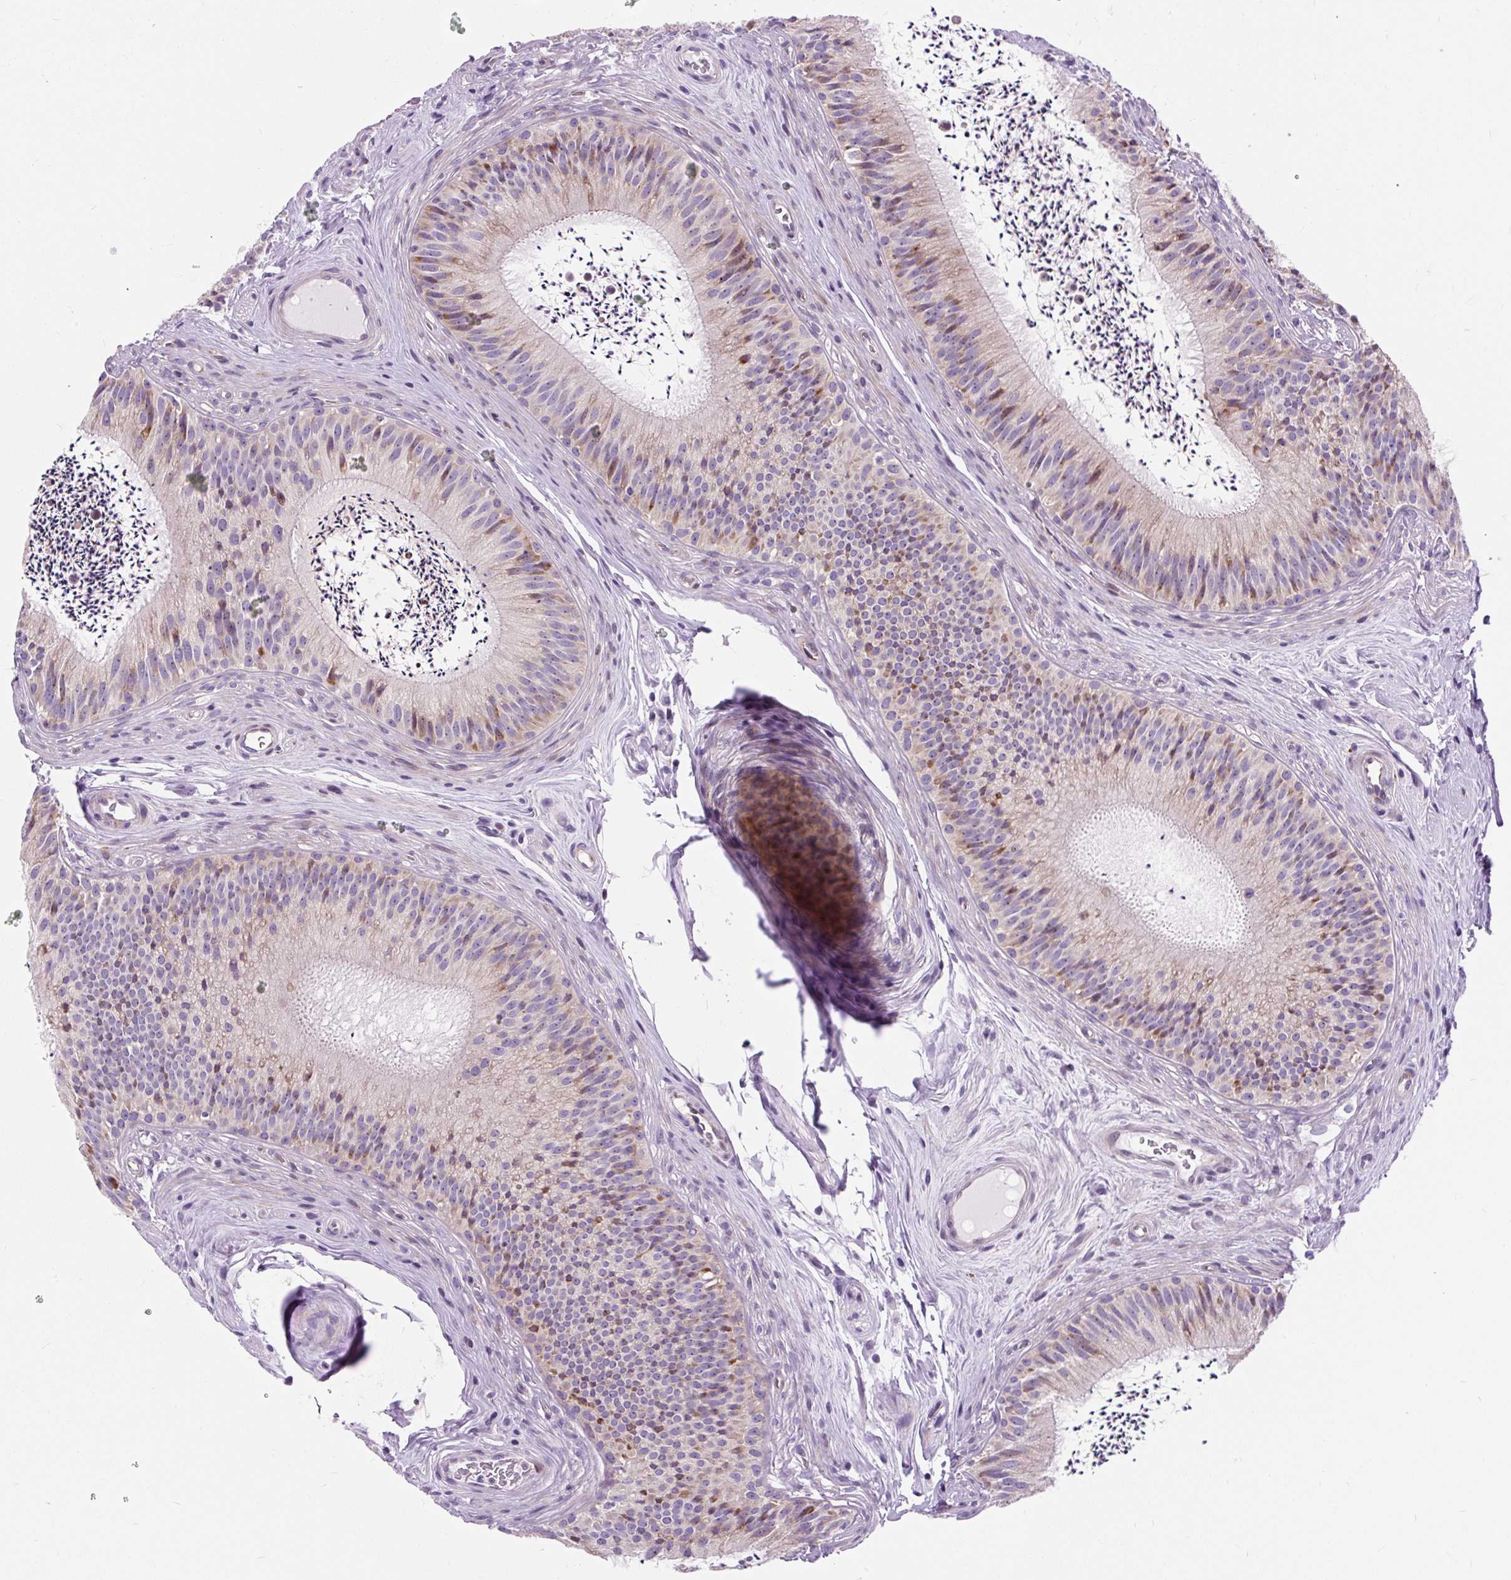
{"staining": {"intensity": "moderate", "quantity": "<25%", "location": "cytoplasmic/membranous"}, "tissue": "epididymis", "cell_type": "Glandular cells", "image_type": "normal", "snomed": [{"axis": "morphology", "description": "Normal tissue, NOS"}, {"axis": "topography", "description": "Epididymis"}], "caption": "Immunohistochemical staining of normal human epididymis reveals low levels of moderate cytoplasmic/membranous positivity in approximately <25% of glandular cells. (Stains: DAB (3,3'-diaminobenzidine) in brown, nuclei in blue, Microscopy: brightfield microscopy at high magnification).", "gene": "CISD3", "patient": {"sex": "male", "age": 24}}